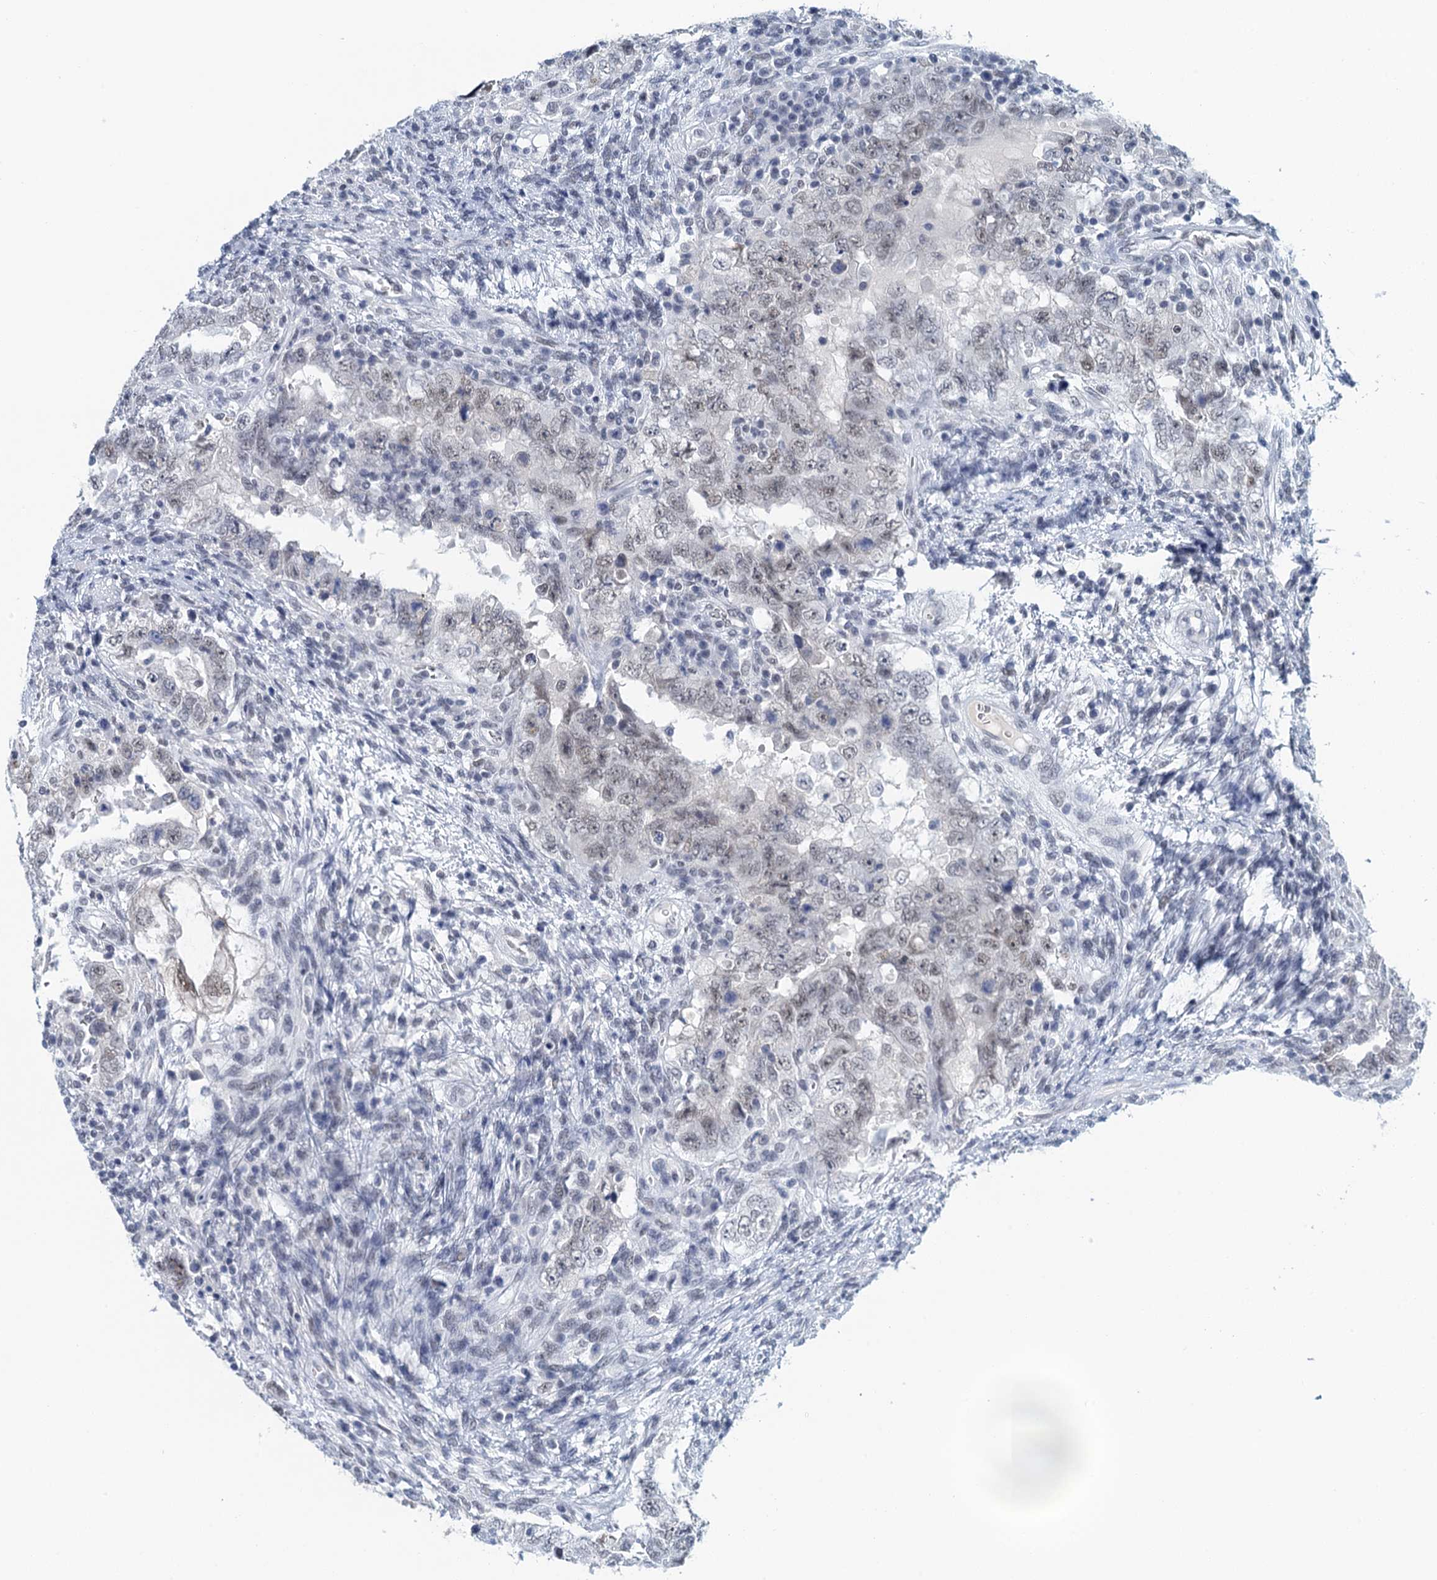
{"staining": {"intensity": "weak", "quantity": "<25%", "location": "nuclear"}, "tissue": "testis cancer", "cell_type": "Tumor cells", "image_type": "cancer", "snomed": [{"axis": "morphology", "description": "Carcinoma, Embryonal, NOS"}, {"axis": "topography", "description": "Testis"}], "caption": "DAB immunohistochemical staining of human testis embryonal carcinoma demonstrates no significant expression in tumor cells. (Stains: DAB IHC with hematoxylin counter stain, Microscopy: brightfield microscopy at high magnification).", "gene": "EPS8L1", "patient": {"sex": "male", "age": 26}}